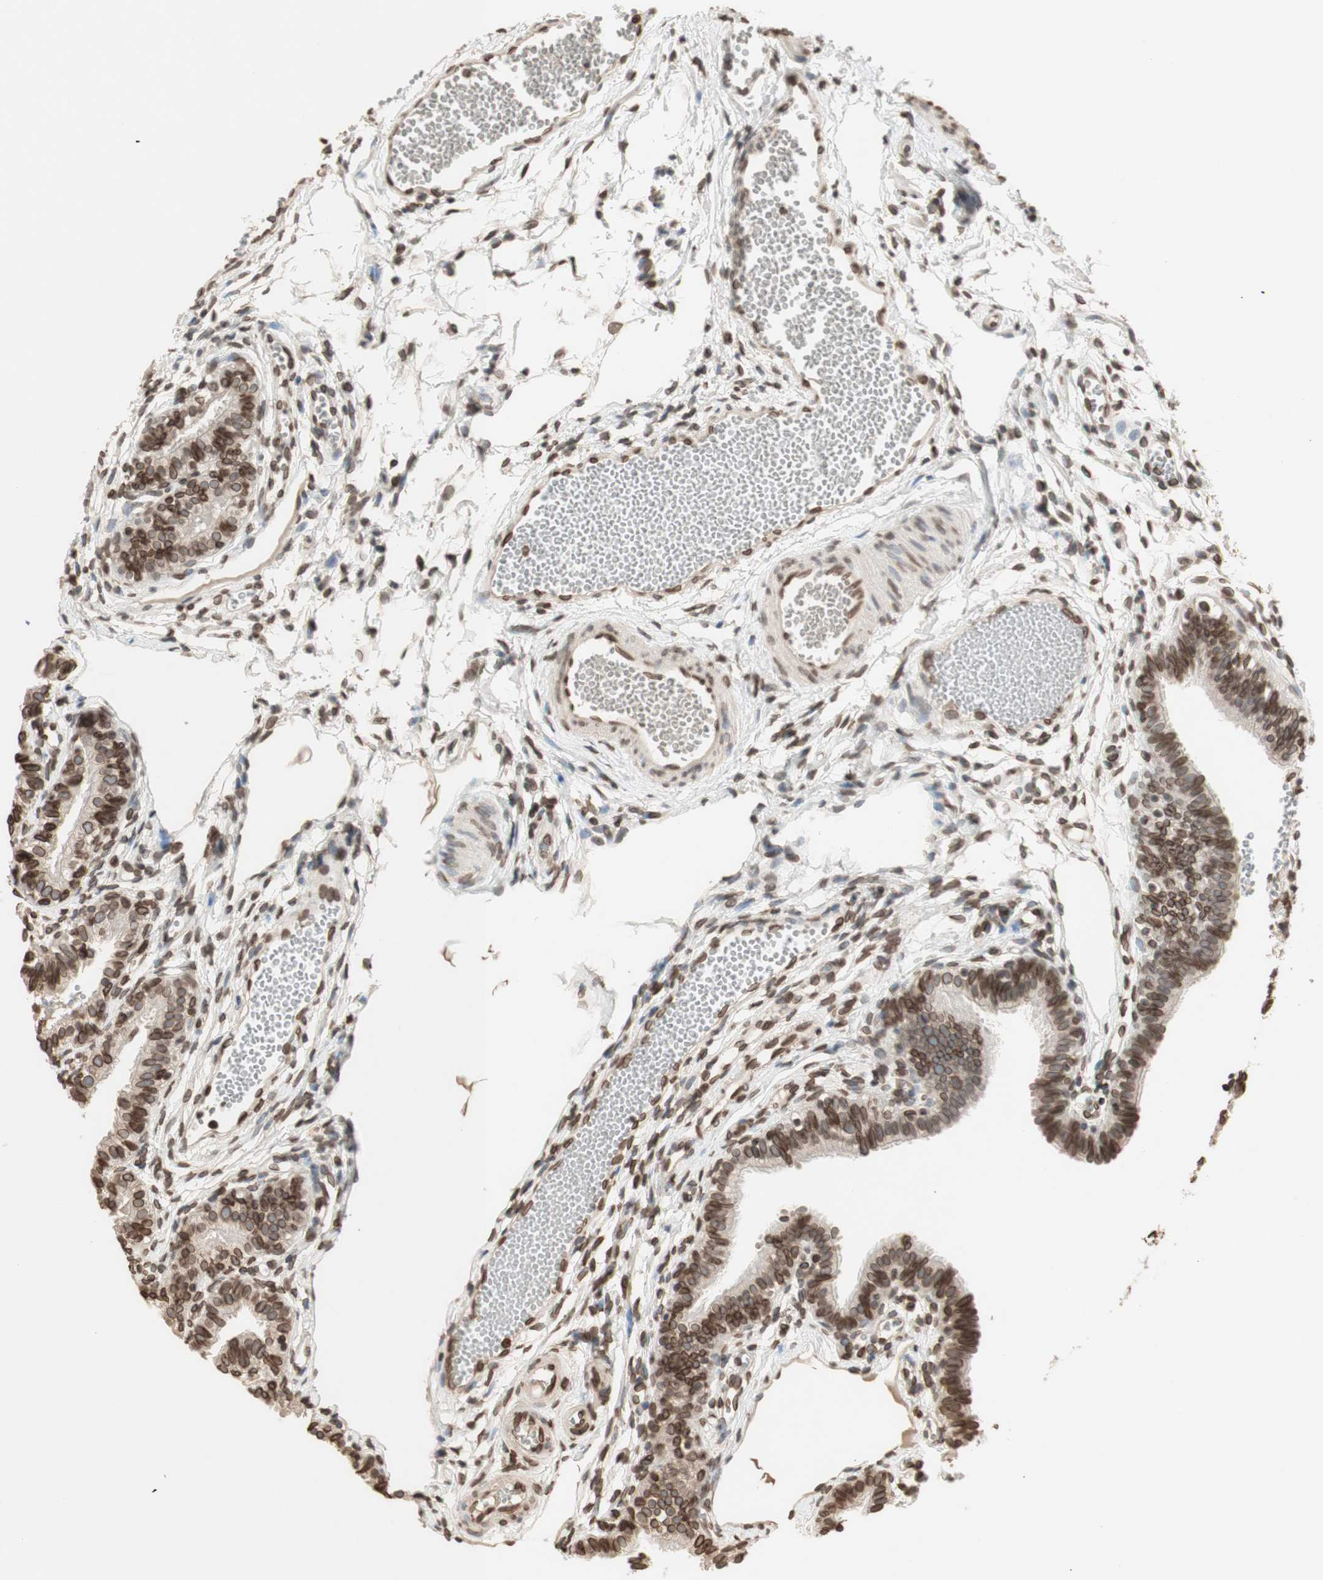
{"staining": {"intensity": "moderate", "quantity": "25%-75%", "location": "cytoplasmic/membranous,nuclear"}, "tissue": "fallopian tube", "cell_type": "Glandular cells", "image_type": "normal", "snomed": [{"axis": "morphology", "description": "Normal tissue, NOS"}, {"axis": "topography", "description": "Fallopian tube"}, {"axis": "topography", "description": "Placenta"}], "caption": "A brown stain labels moderate cytoplasmic/membranous,nuclear expression of a protein in glandular cells of normal fallopian tube. The staining was performed using DAB to visualize the protein expression in brown, while the nuclei were stained in blue with hematoxylin (Magnification: 20x).", "gene": "TMPO", "patient": {"sex": "female", "age": 34}}